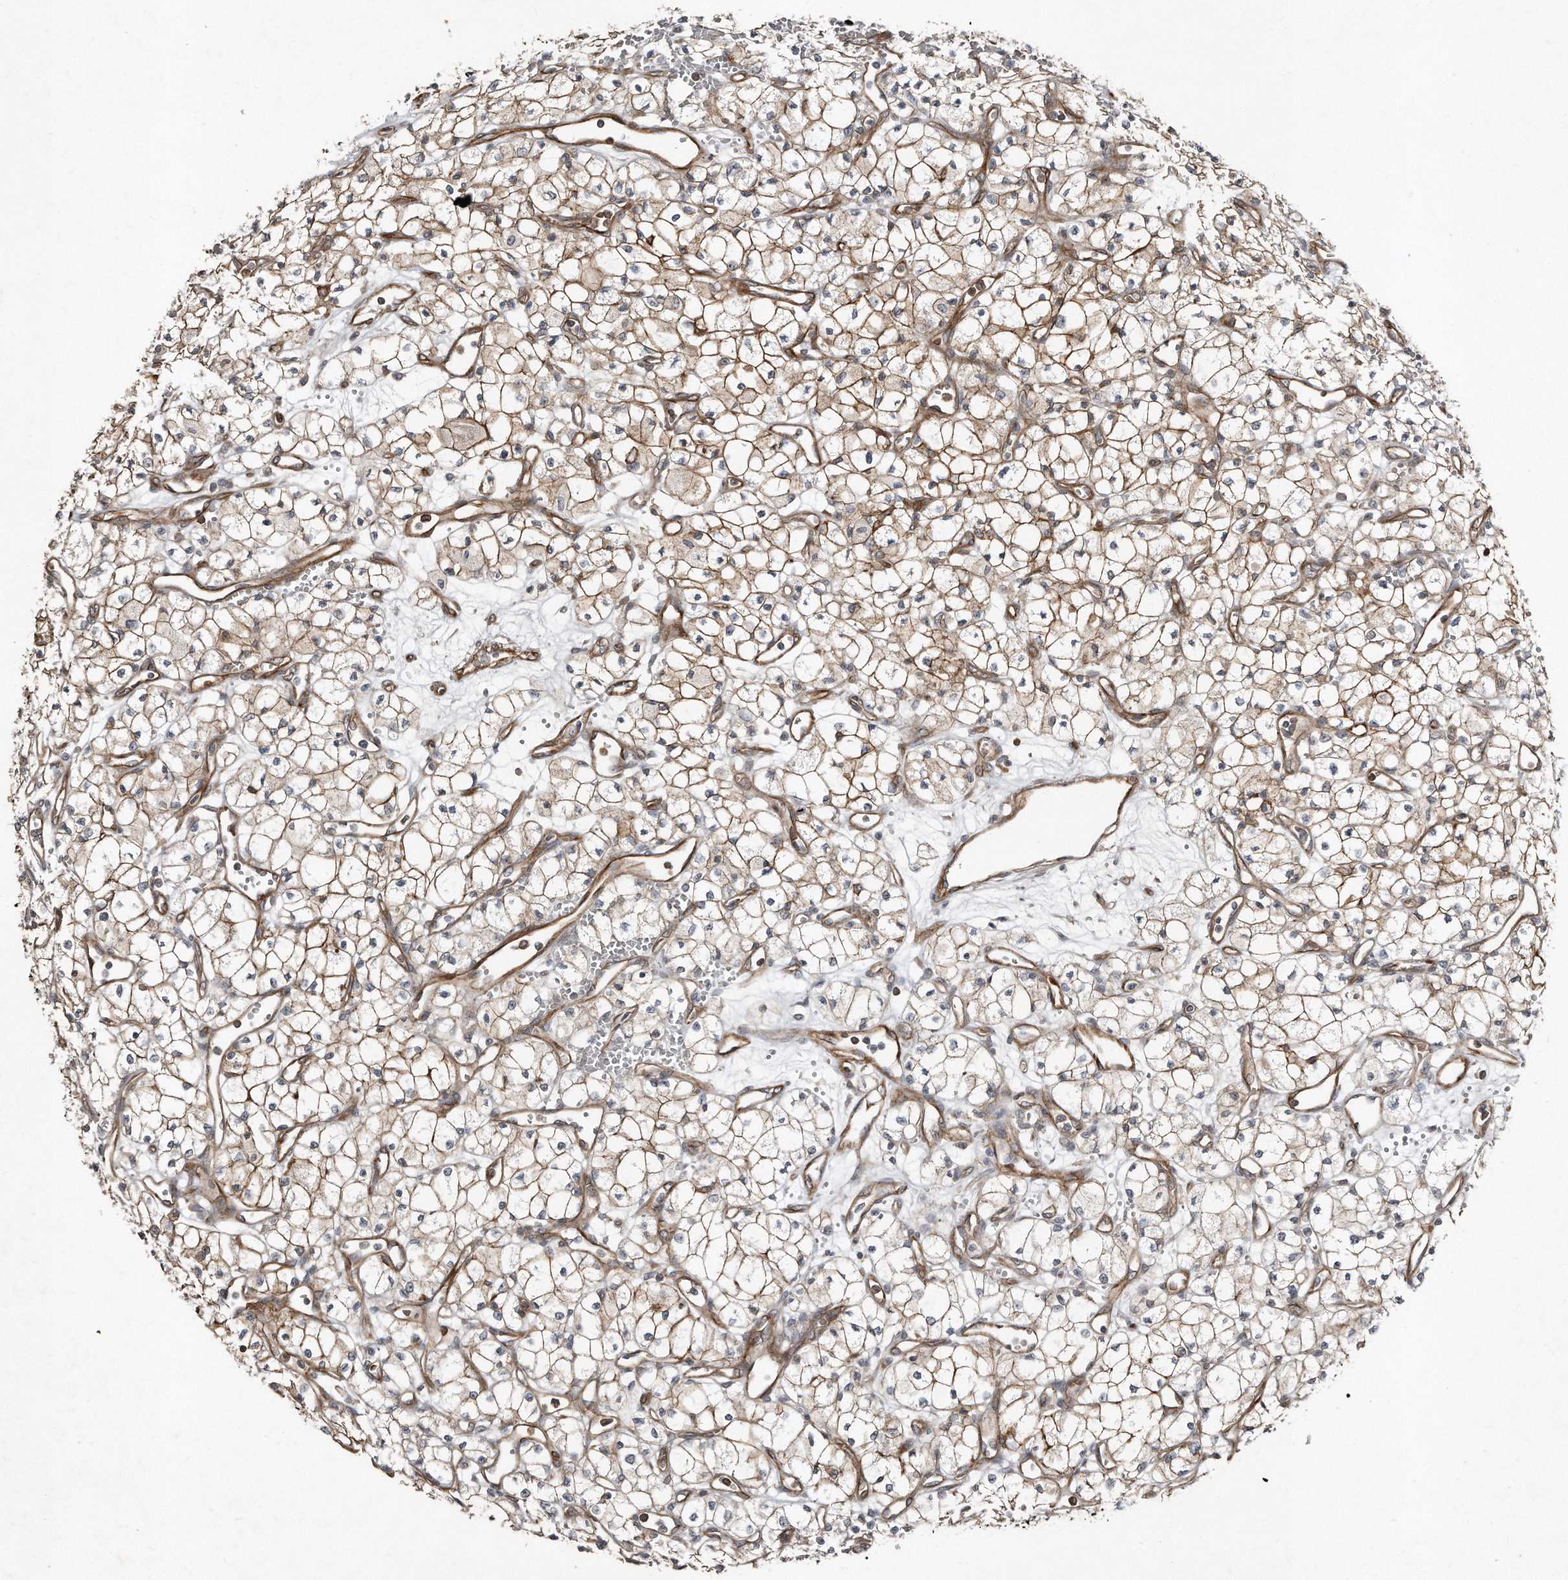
{"staining": {"intensity": "moderate", "quantity": ">75%", "location": "cytoplasmic/membranous"}, "tissue": "renal cancer", "cell_type": "Tumor cells", "image_type": "cancer", "snomed": [{"axis": "morphology", "description": "Adenocarcinoma, NOS"}, {"axis": "topography", "description": "Kidney"}], "caption": "Moderate cytoplasmic/membranous expression is identified in approximately >75% of tumor cells in renal cancer (adenocarcinoma). (Stains: DAB (3,3'-diaminobenzidine) in brown, nuclei in blue, Microscopy: brightfield microscopy at high magnification).", "gene": "SNAP47", "patient": {"sex": "male", "age": 59}}